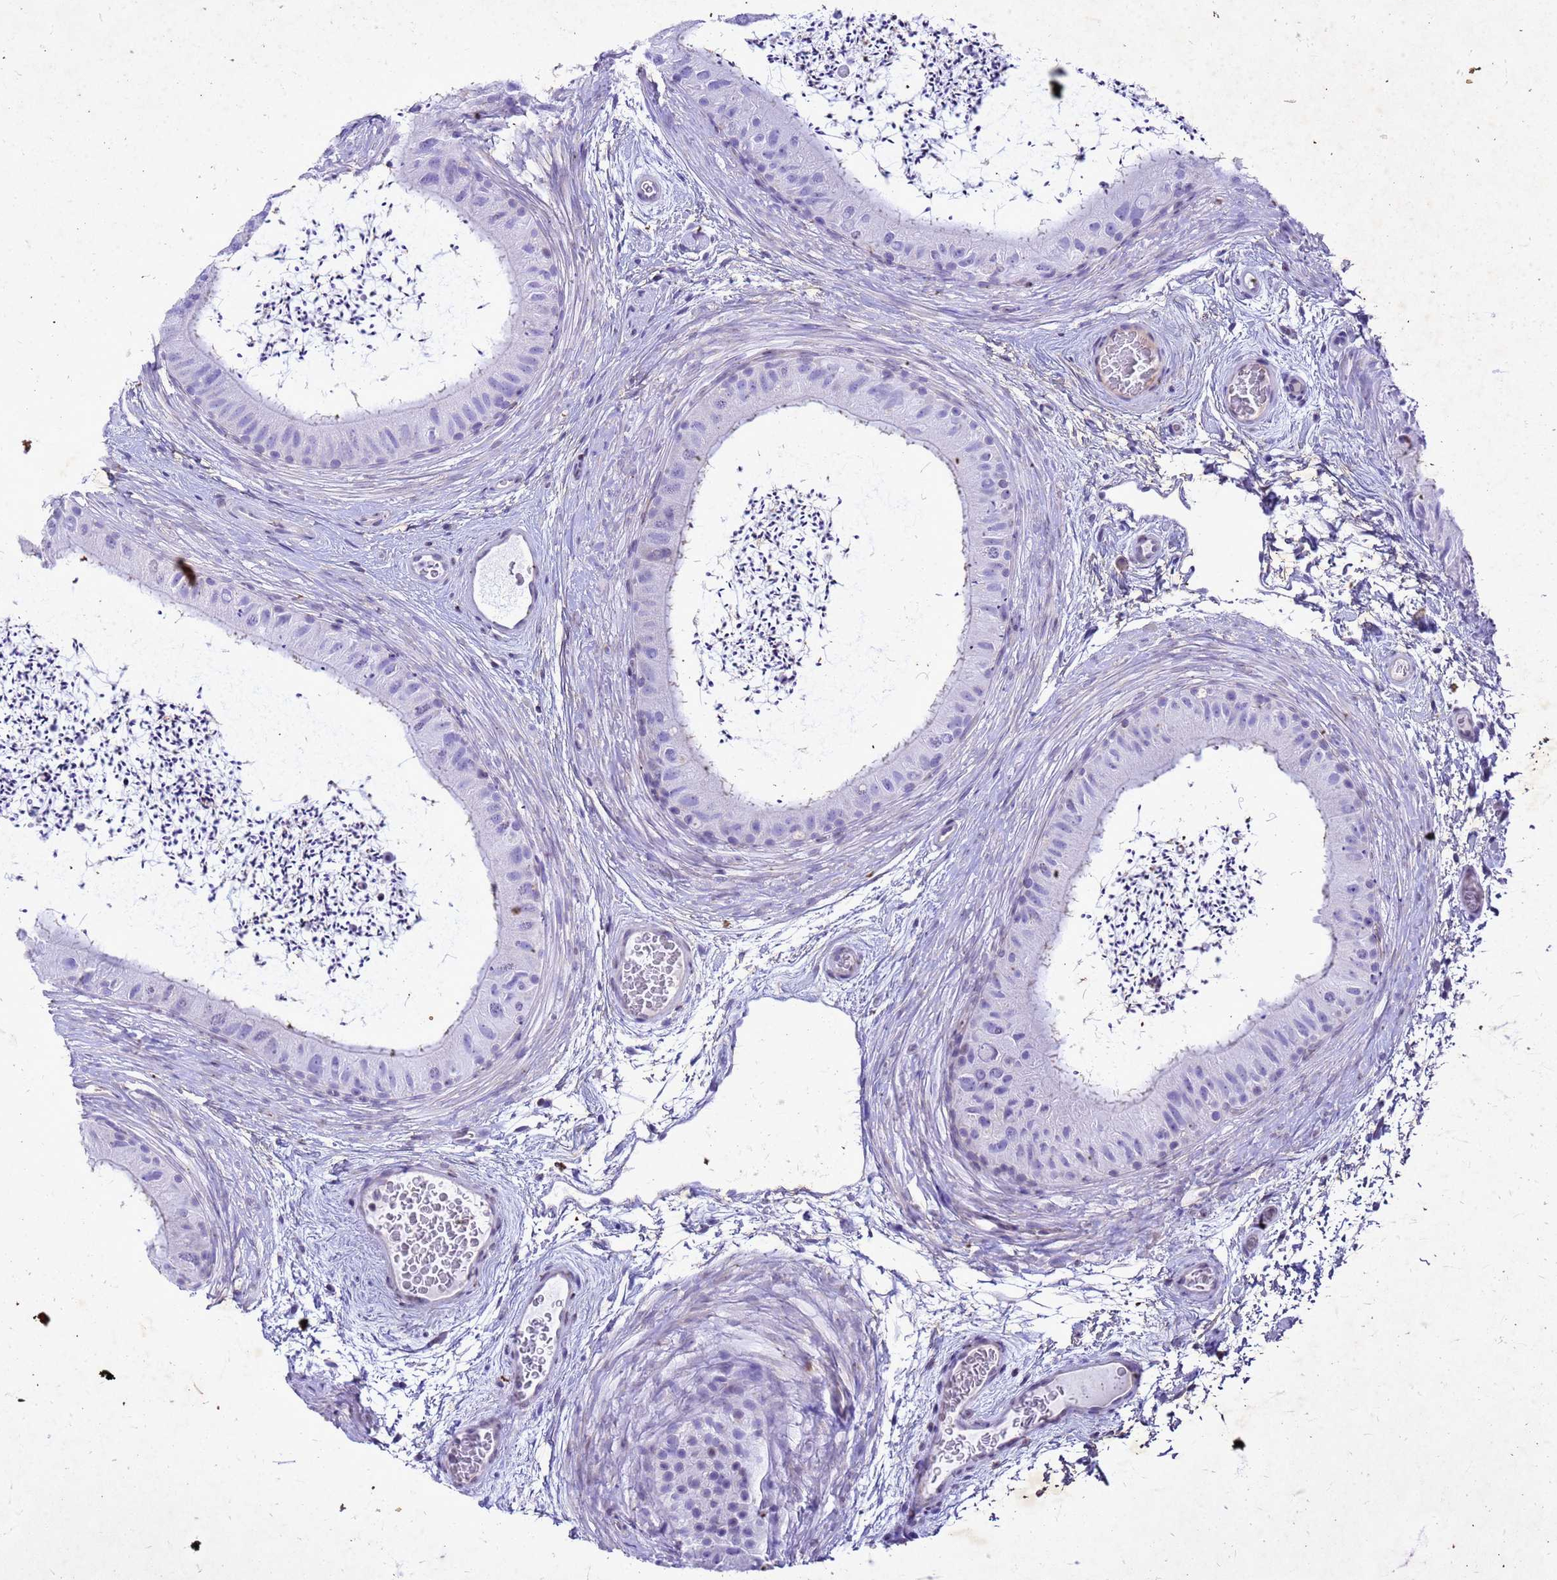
{"staining": {"intensity": "moderate", "quantity": "<25%", "location": "nuclear"}, "tissue": "epididymis", "cell_type": "Glandular cells", "image_type": "normal", "snomed": [{"axis": "morphology", "description": "Normal tissue, NOS"}, {"axis": "topography", "description": "Epididymis"}], "caption": "Moderate nuclear positivity for a protein is seen in about <25% of glandular cells of benign epididymis using immunohistochemistry.", "gene": "COPS9", "patient": {"sex": "male", "age": 50}}